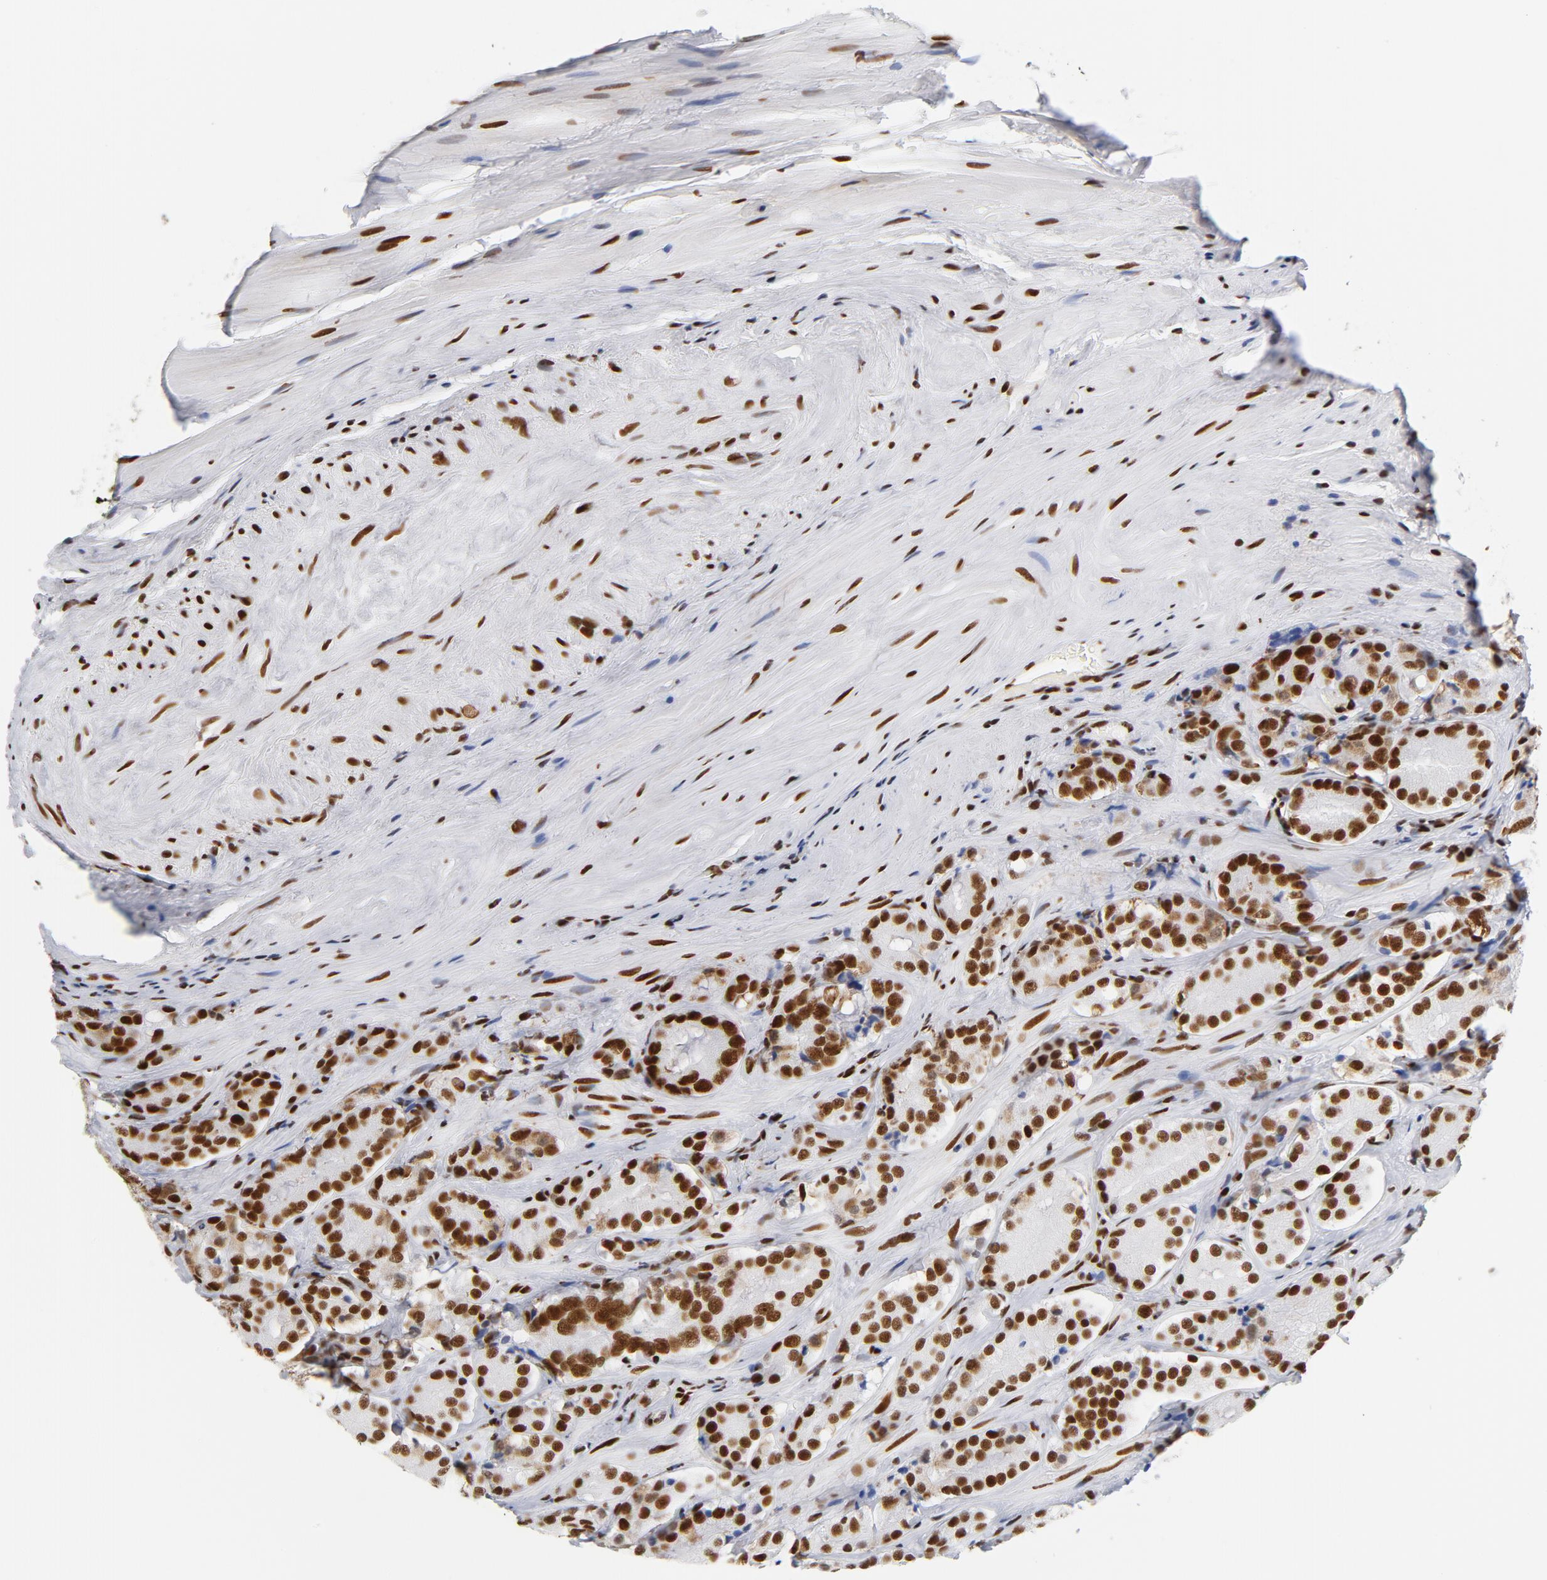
{"staining": {"intensity": "strong", "quantity": ">75%", "location": "nuclear"}, "tissue": "prostate cancer", "cell_type": "Tumor cells", "image_type": "cancer", "snomed": [{"axis": "morphology", "description": "Adenocarcinoma, High grade"}, {"axis": "topography", "description": "Prostate"}], "caption": "Brown immunohistochemical staining in human prostate cancer exhibits strong nuclear staining in about >75% of tumor cells.", "gene": "XRCC5", "patient": {"sex": "male", "age": 70}}